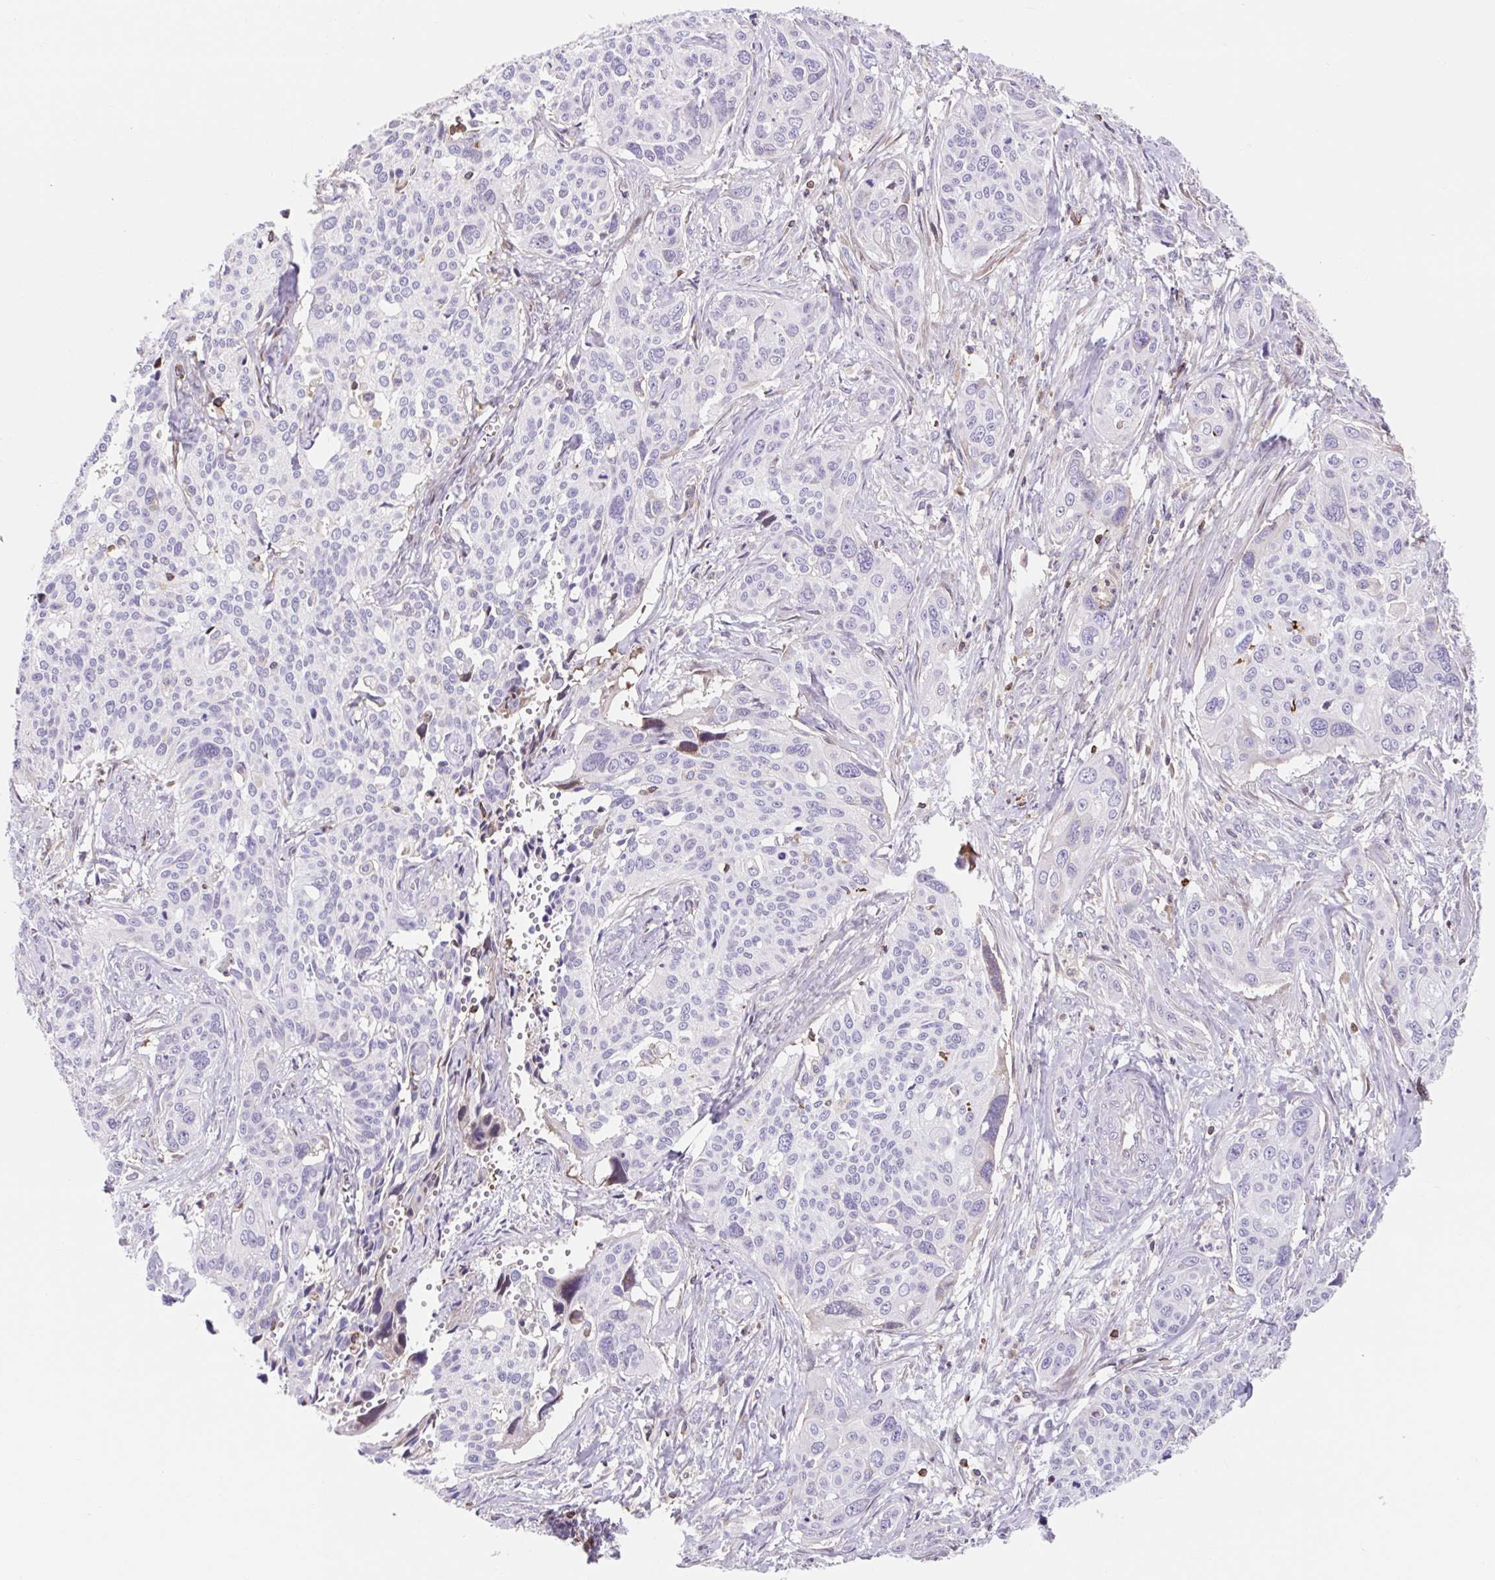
{"staining": {"intensity": "negative", "quantity": "none", "location": "none"}, "tissue": "cervical cancer", "cell_type": "Tumor cells", "image_type": "cancer", "snomed": [{"axis": "morphology", "description": "Squamous cell carcinoma, NOS"}, {"axis": "topography", "description": "Cervix"}], "caption": "Cervical squamous cell carcinoma was stained to show a protein in brown. There is no significant expression in tumor cells.", "gene": "TPRG1", "patient": {"sex": "female", "age": 31}}